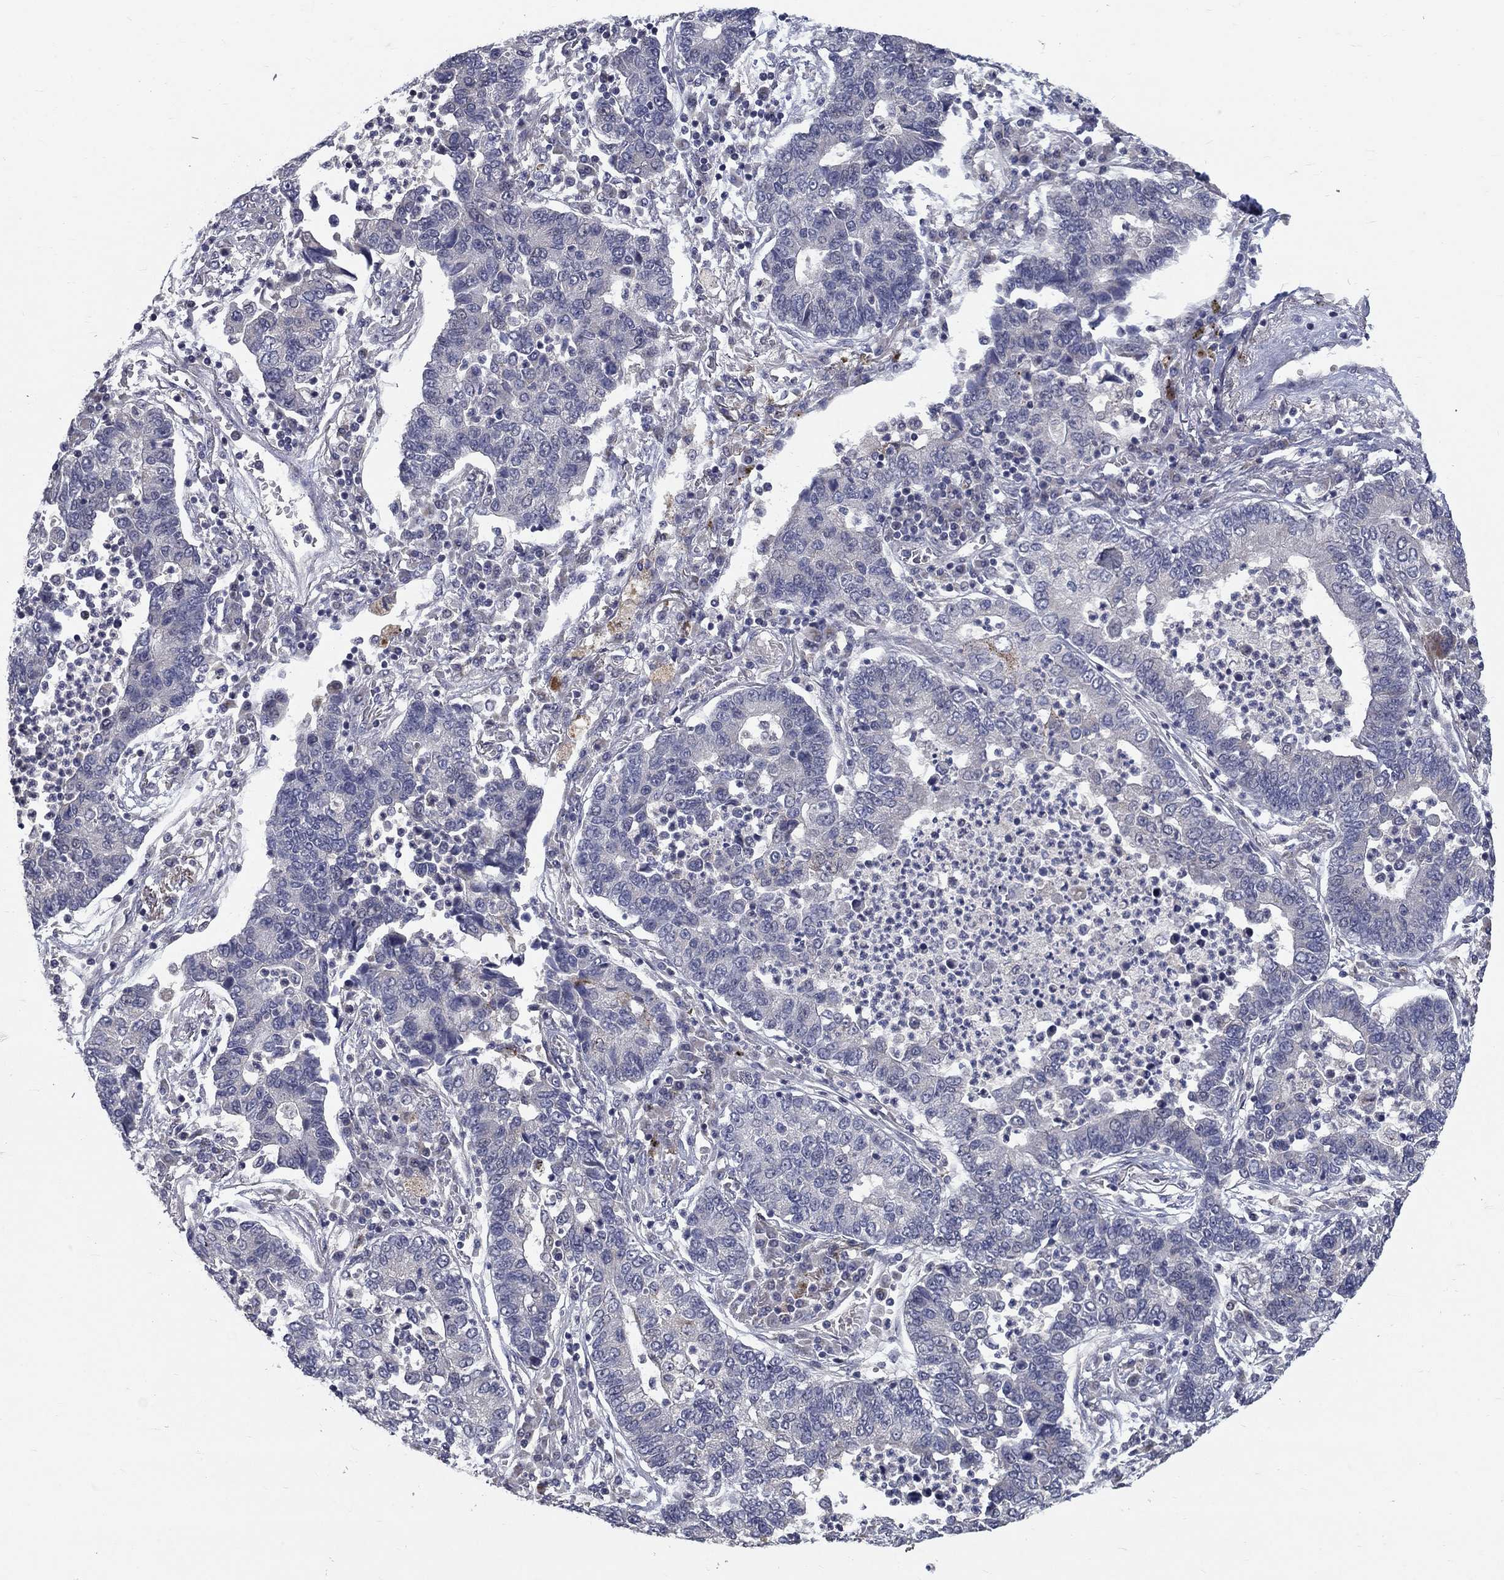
{"staining": {"intensity": "negative", "quantity": "none", "location": "none"}, "tissue": "lung cancer", "cell_type": "Tumor cells", "image_type": "cancer", "snomed": [{"axis": "morphology", "description": "Adenocarcinoma, NOS"}, {"axis": "topography", "description": "Lung"}], "caption": "A high-resolution photomicrograph shows immunohistochemistry staining of lung cancer (adenocarcinoma), which displays no significant expression in tumor cells.", "gene": "FAM3B", "patient": {"sex": "female", "age": 57}}